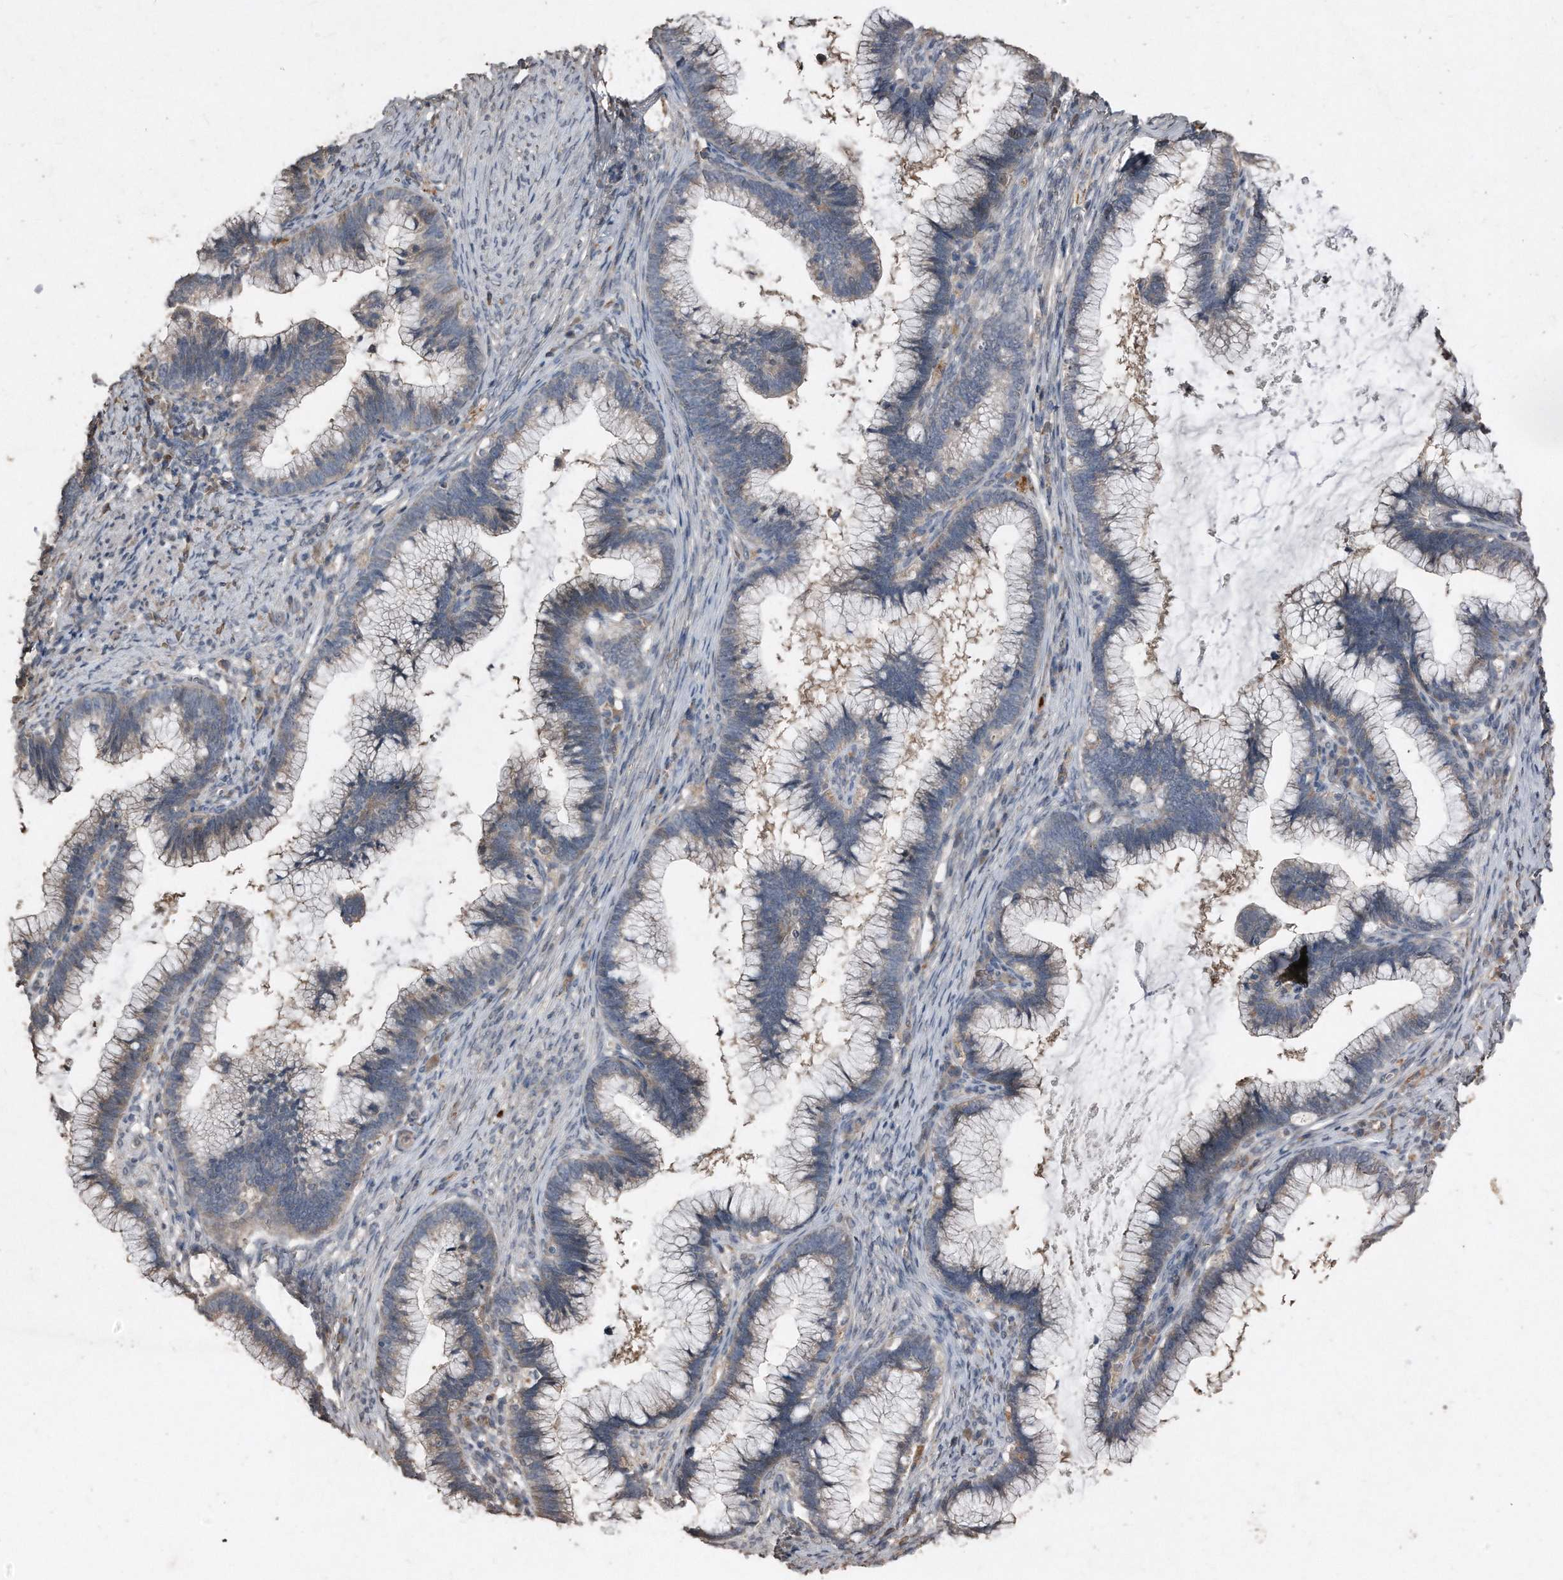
{"staining": {"intensity": "weak", "quantity": "25%-75%", "location": "cytoplasmic/membranous"}, "tissue": "cervical cancer", "cell_type": "Tumor cells", "image_type": "cancer", "snomed": [{"axis": "morphology", "description": "Adenocarcinoma, NOS"}, {"axis": "topography", "description": "Cervix"}], "caption": "Human cervical cancer stained for a protein (brown) shows weak cytoplasmic/membranous positive positivity in about 25%-75% of tumor cells.", "gene": "ANKRD10", "patient": {"sex": "female", "age": 36}}